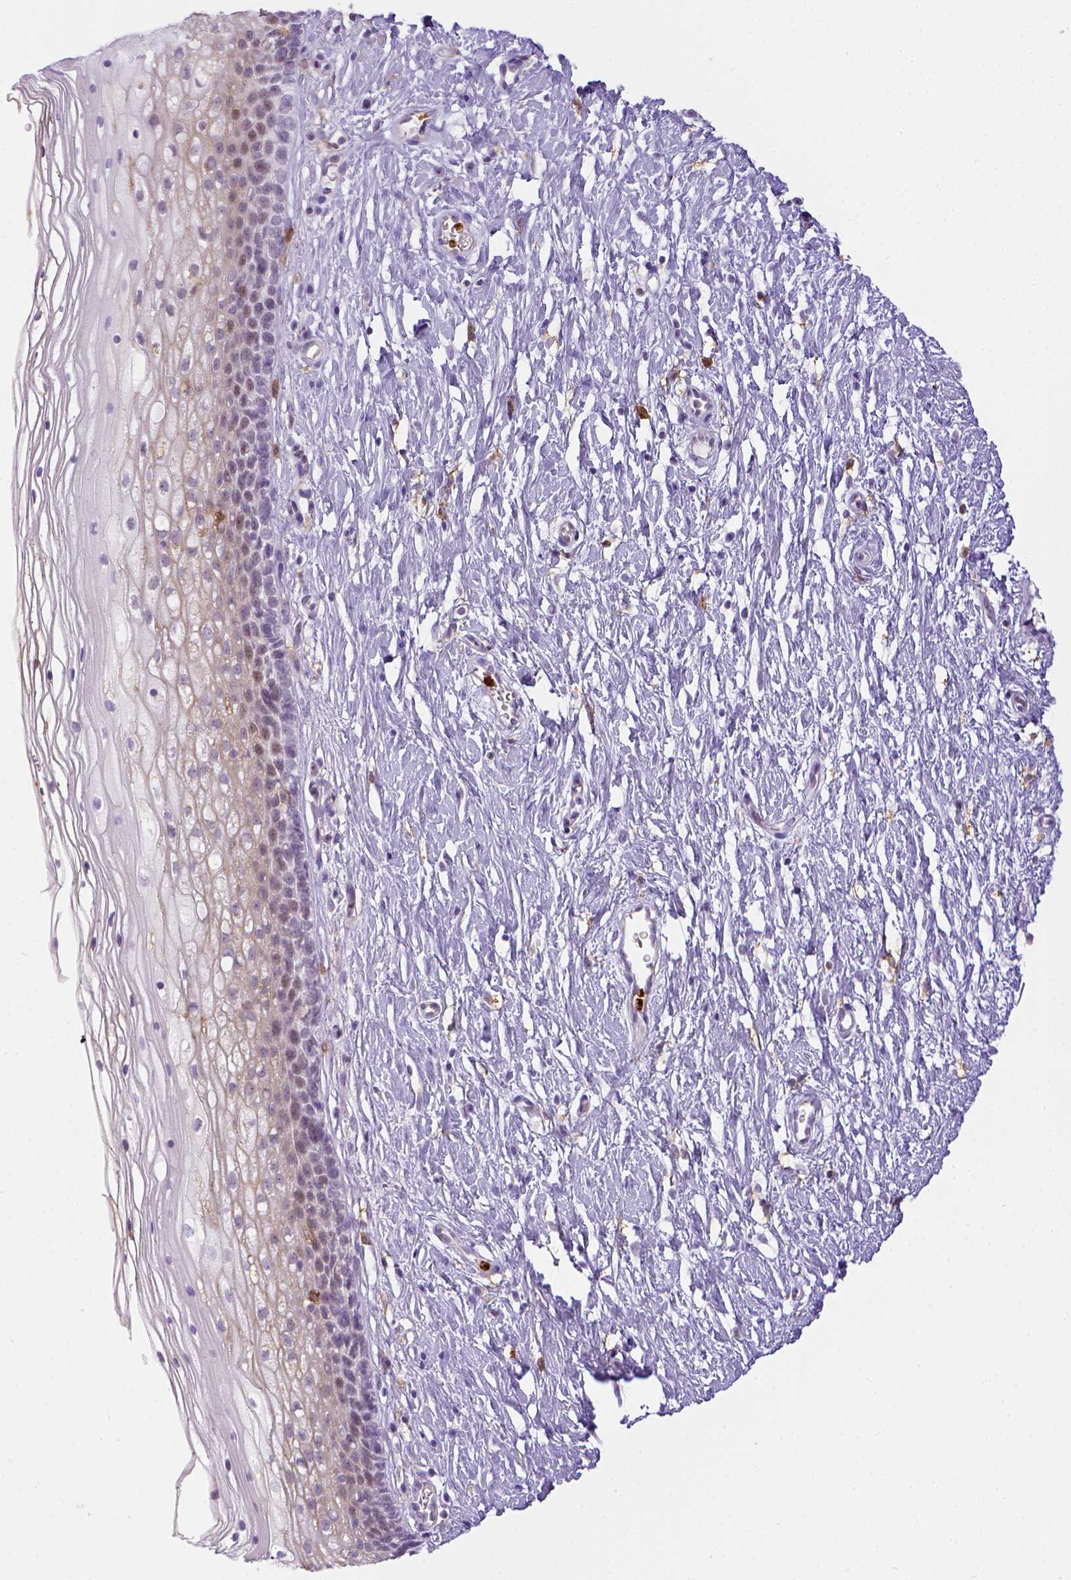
{"staining": {"intensity": "negative", "quantity": "none", "location": "none"}, "tissue": "cervix", "cell_type": "Glandular cells", "image_type": "normal", "snomed": [{"axis": "morphology", "description": "Normal tissue, NOS"}, {"axis": "topography", "description": "Cervix"}], "caption": "Glandular cells show no significant expression in unremarkable cervix. (DAB IHC, high magnification).", "gene": "ITGAM", "patient": {"sex": "female", "age": 34}}